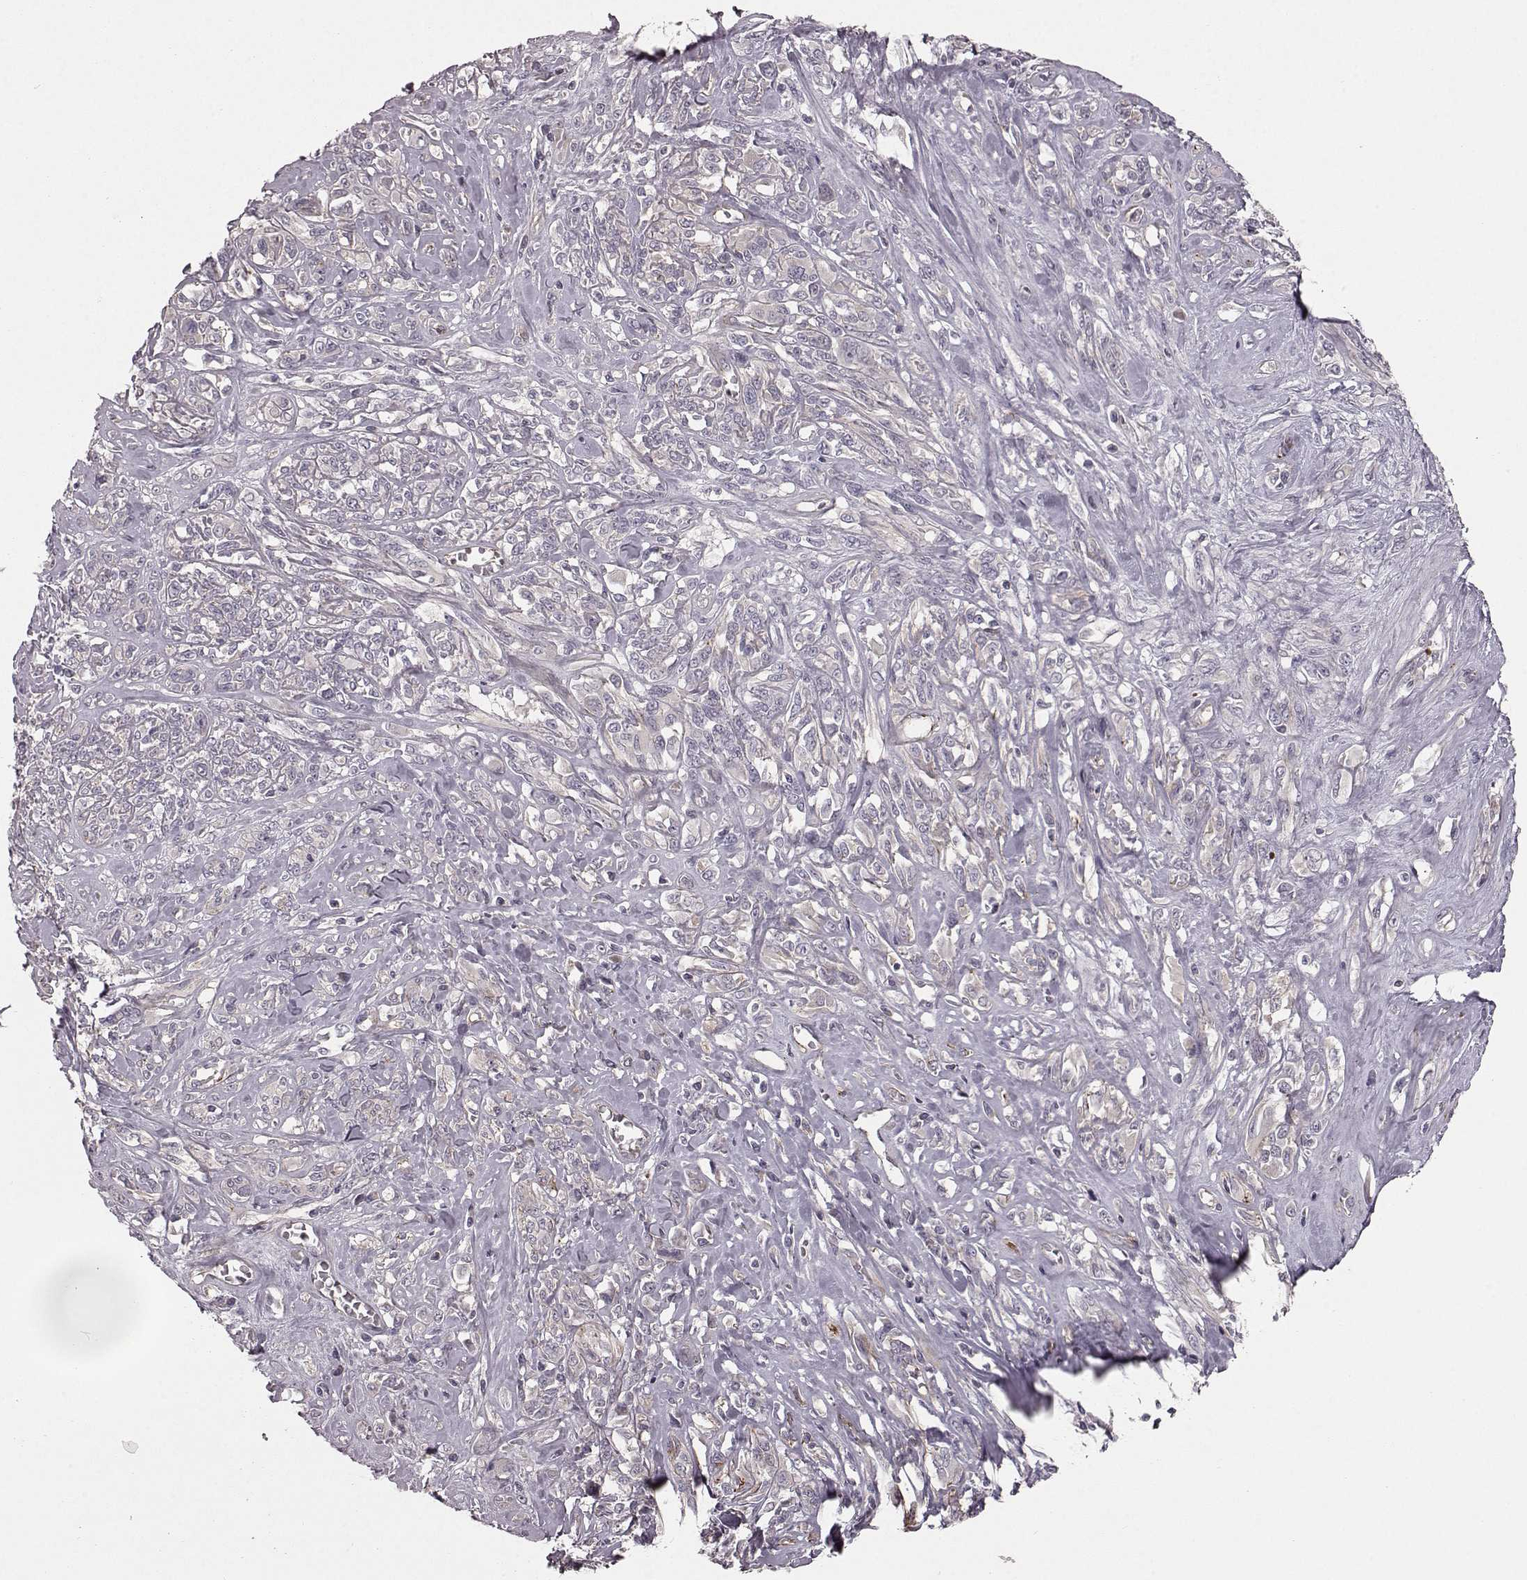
{"staining": {"intensity": "negative", "quantity": "none", "location": "none"}, "tissue": "melanoma", "cell_type": "Tumor cells", "image_type": "cancer", "snomed": [{"axis": "morphology", "description": "Malignant melanoma, NOS"}, {"axis": "topography", "description": "Skin"}], "caption": "Immunohistochemical staining of human melanoma exhibits no significant staining in tumor cells.", "gene": "SLC22A18", "patient": {"sex": "female", "age": 91}}